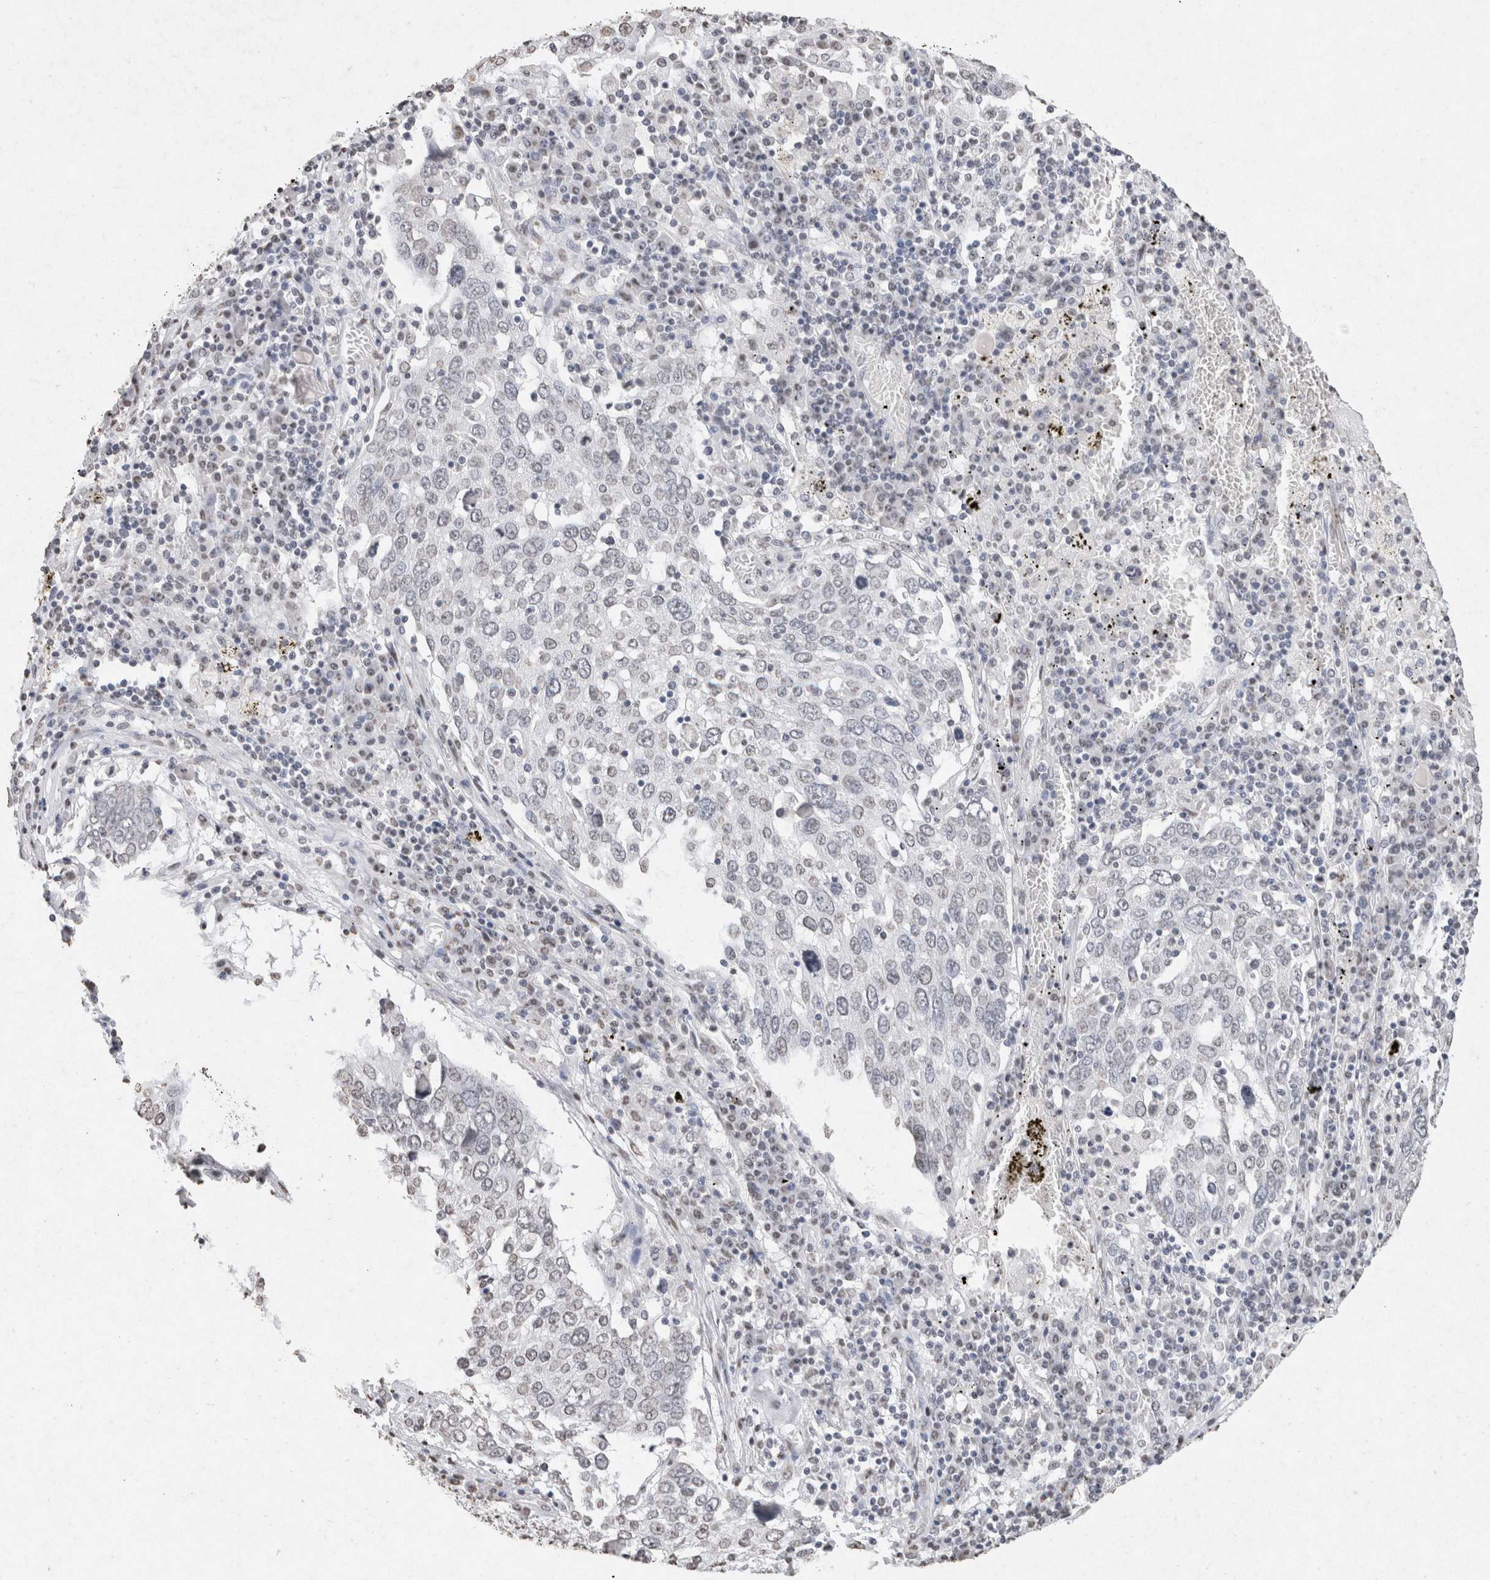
{"staining": {"intensity": "negative", "quantity": "none", "location": "none"}, "tissue": "lung cancer", "cell_type": "Tumor cells", "image_type": "cancer", "snomed": [{"axis": "morphology", "description": "Squamous cell carcinoma, NOS"}, {"axis": "topography", "description": "Lung"}], "caption": "High magnification brightfield microscopy of squamous cell carcinoma (lung) stained with DAB (brown) and counterstained with hematoxylin (blue): tumor cells show no significant staining.", "gene": "CNTN1", "patient": {"sex": "male", "age": 65}}